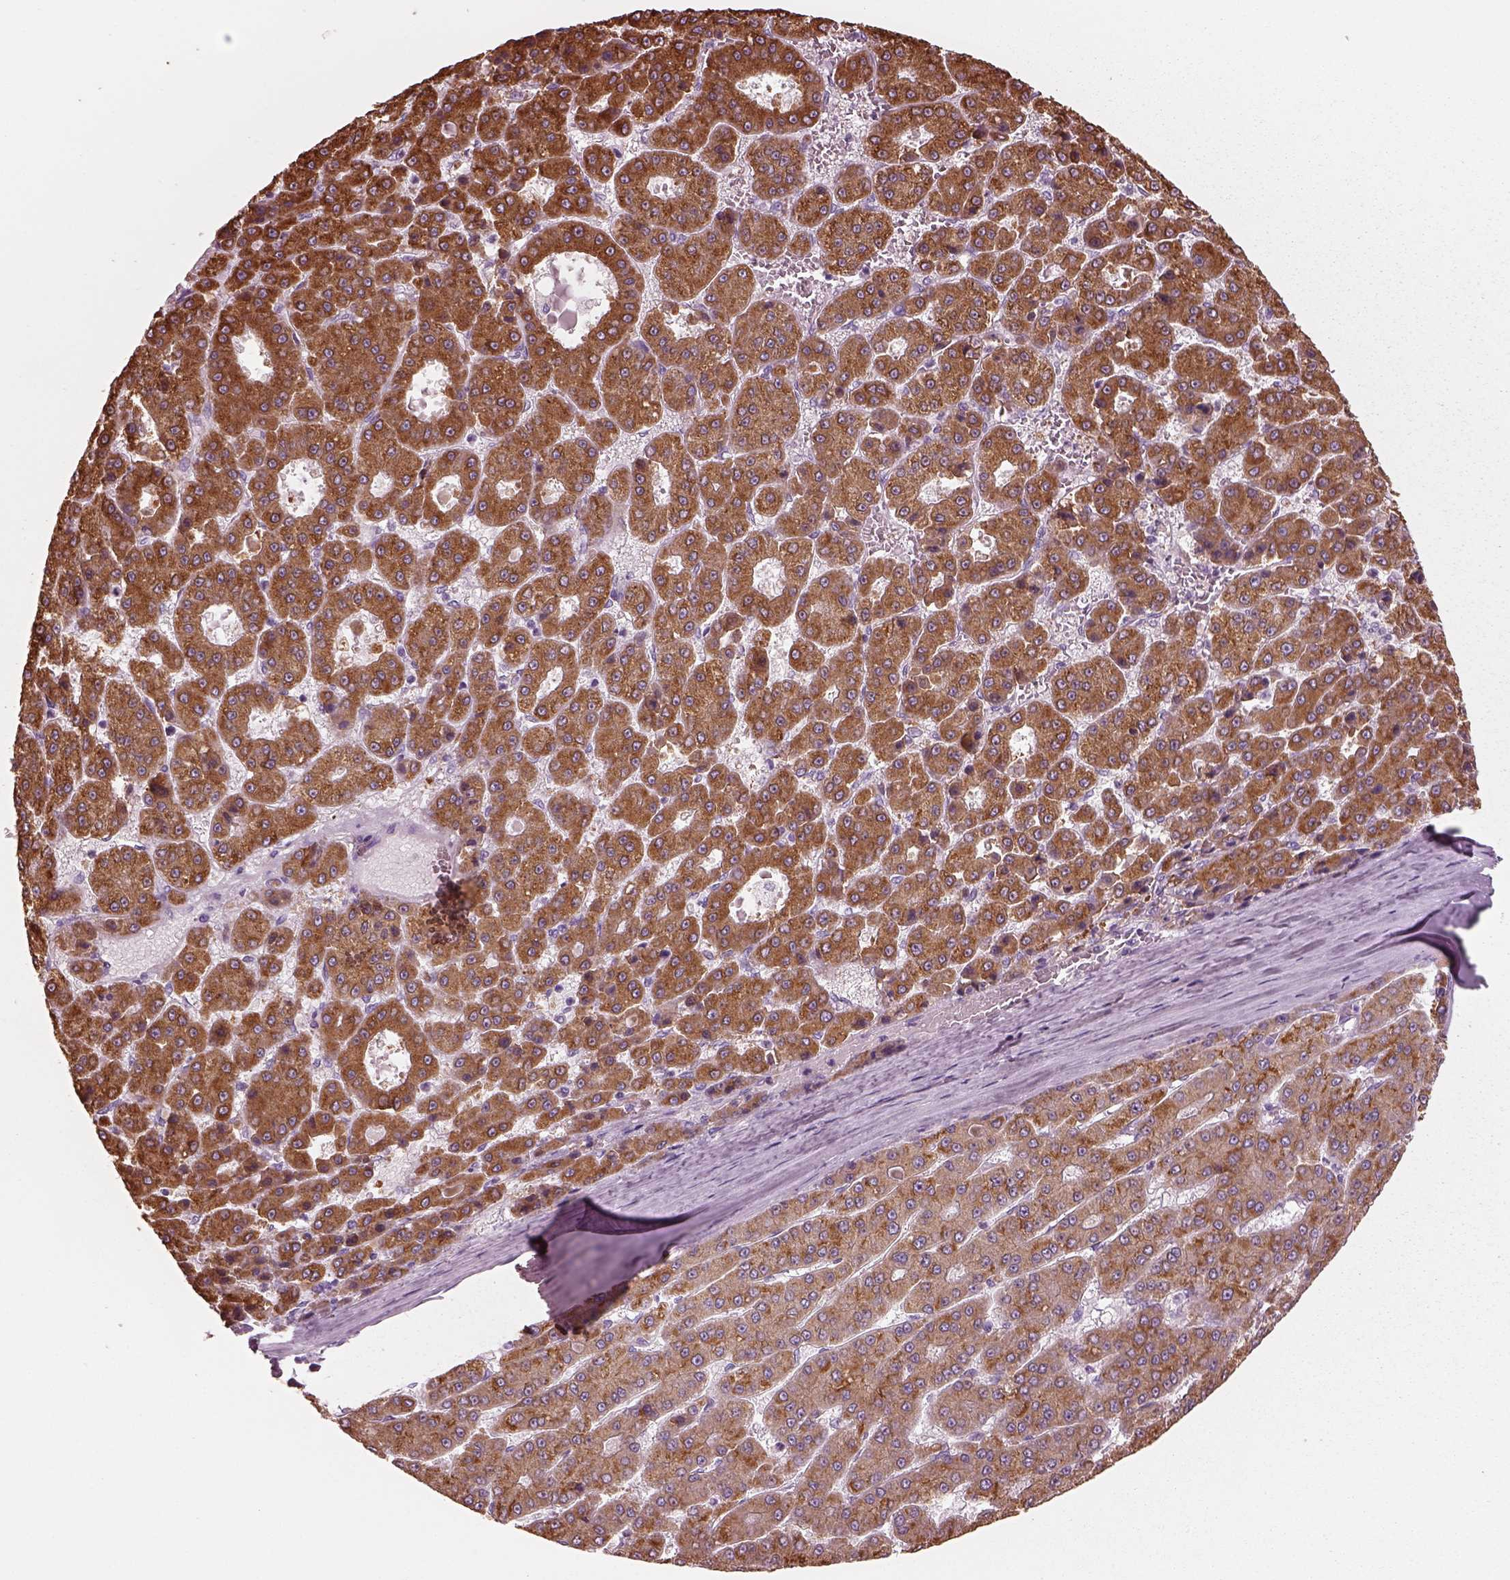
{"staining": {"intensity": "moderate", "quantity": ">75%", "location": "cytoplasmic/membranous"}, "tissue": "liver cancer", "cell_type": "Tumor cells", "image_type": "cancer", "snomed": [{"axis": "morphology", "description": "Carcinoma, Hepatocellular, NOS"}, {"axis": "topography", "description": "Liver"}], "caption": "DAB (3,3'-diaminobenzidine) immunohistochemical staining of hepatocellular carcinoma (liver) demonstrates moderate cytoplasmic/membranous protein expression in approximately >75% of tumor cells. The staining was performed using DAB (3,3'-diaminobenzidine), with brown indicating positive protein expression. Nuclei are stained blue with hematoxylin.", "gene": "SLC27A2", "patient": {"sex": "male", "age": 70}}